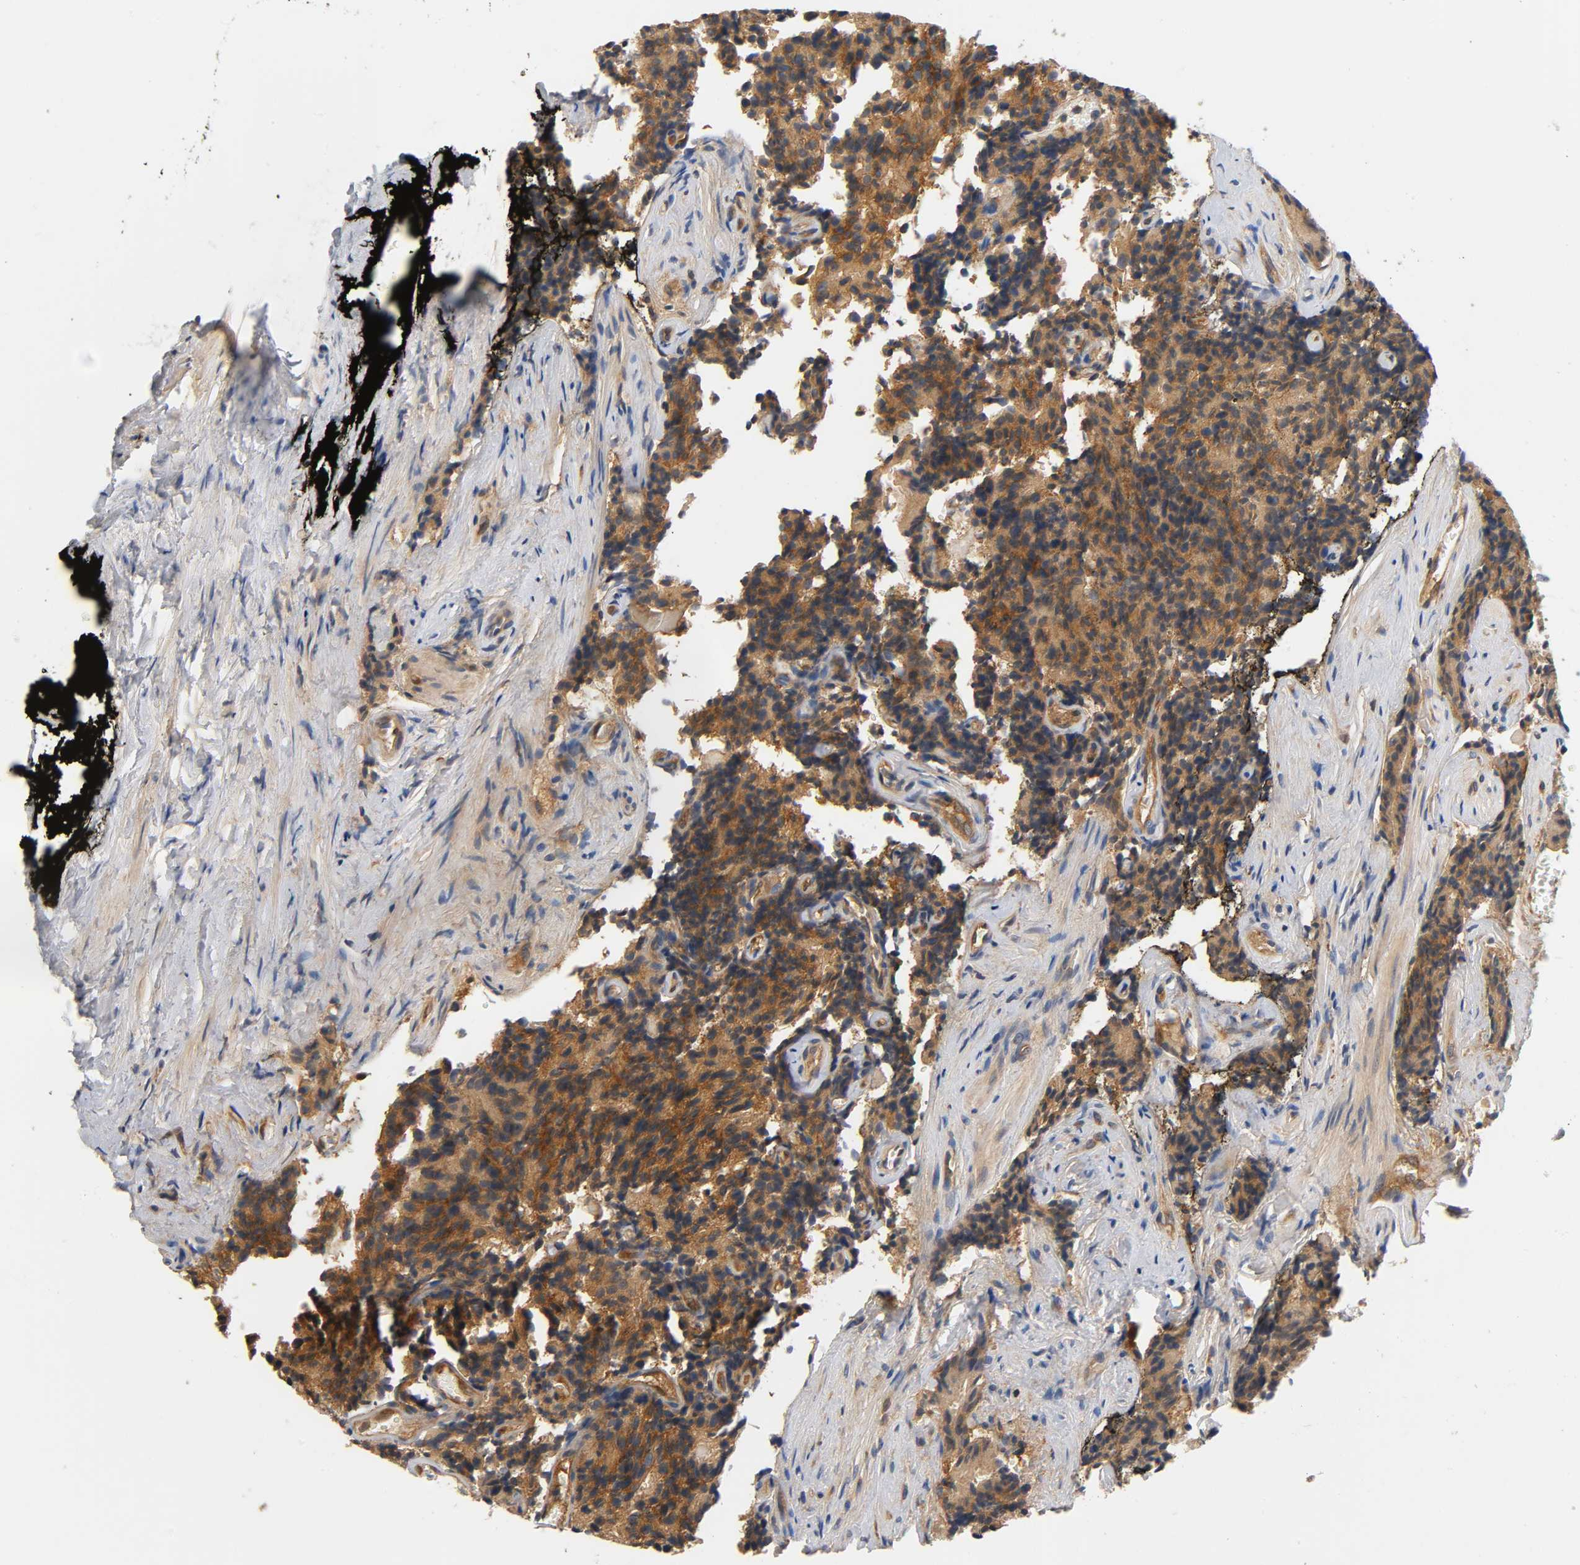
{"staining": {"intensity": "moderate", "quantity": ">75%", "location": "cytoplasmic/membranous"}, "tissue": "prostate cancer", "cell_type": "Tumor cells", "image_type": "cancer", "snomed": [{"axis": "morphology", "description": "Adenocarcinoma, High grade"}, {"axis": "topography", "description": "Prostate"}], "caption": "Immunohistochemistry image of neoplastic tissue: prostate cancer stained using immunohistochemistry (IHC) reveals medium levels of moderate protein expression localized specifically in the cytoplasmic/membranous of tumor cells, appearing as a cytoplasmic/membranous brown color.", "gene": "PRKAB1", "patient": {"sex": "male", "age": 58}}